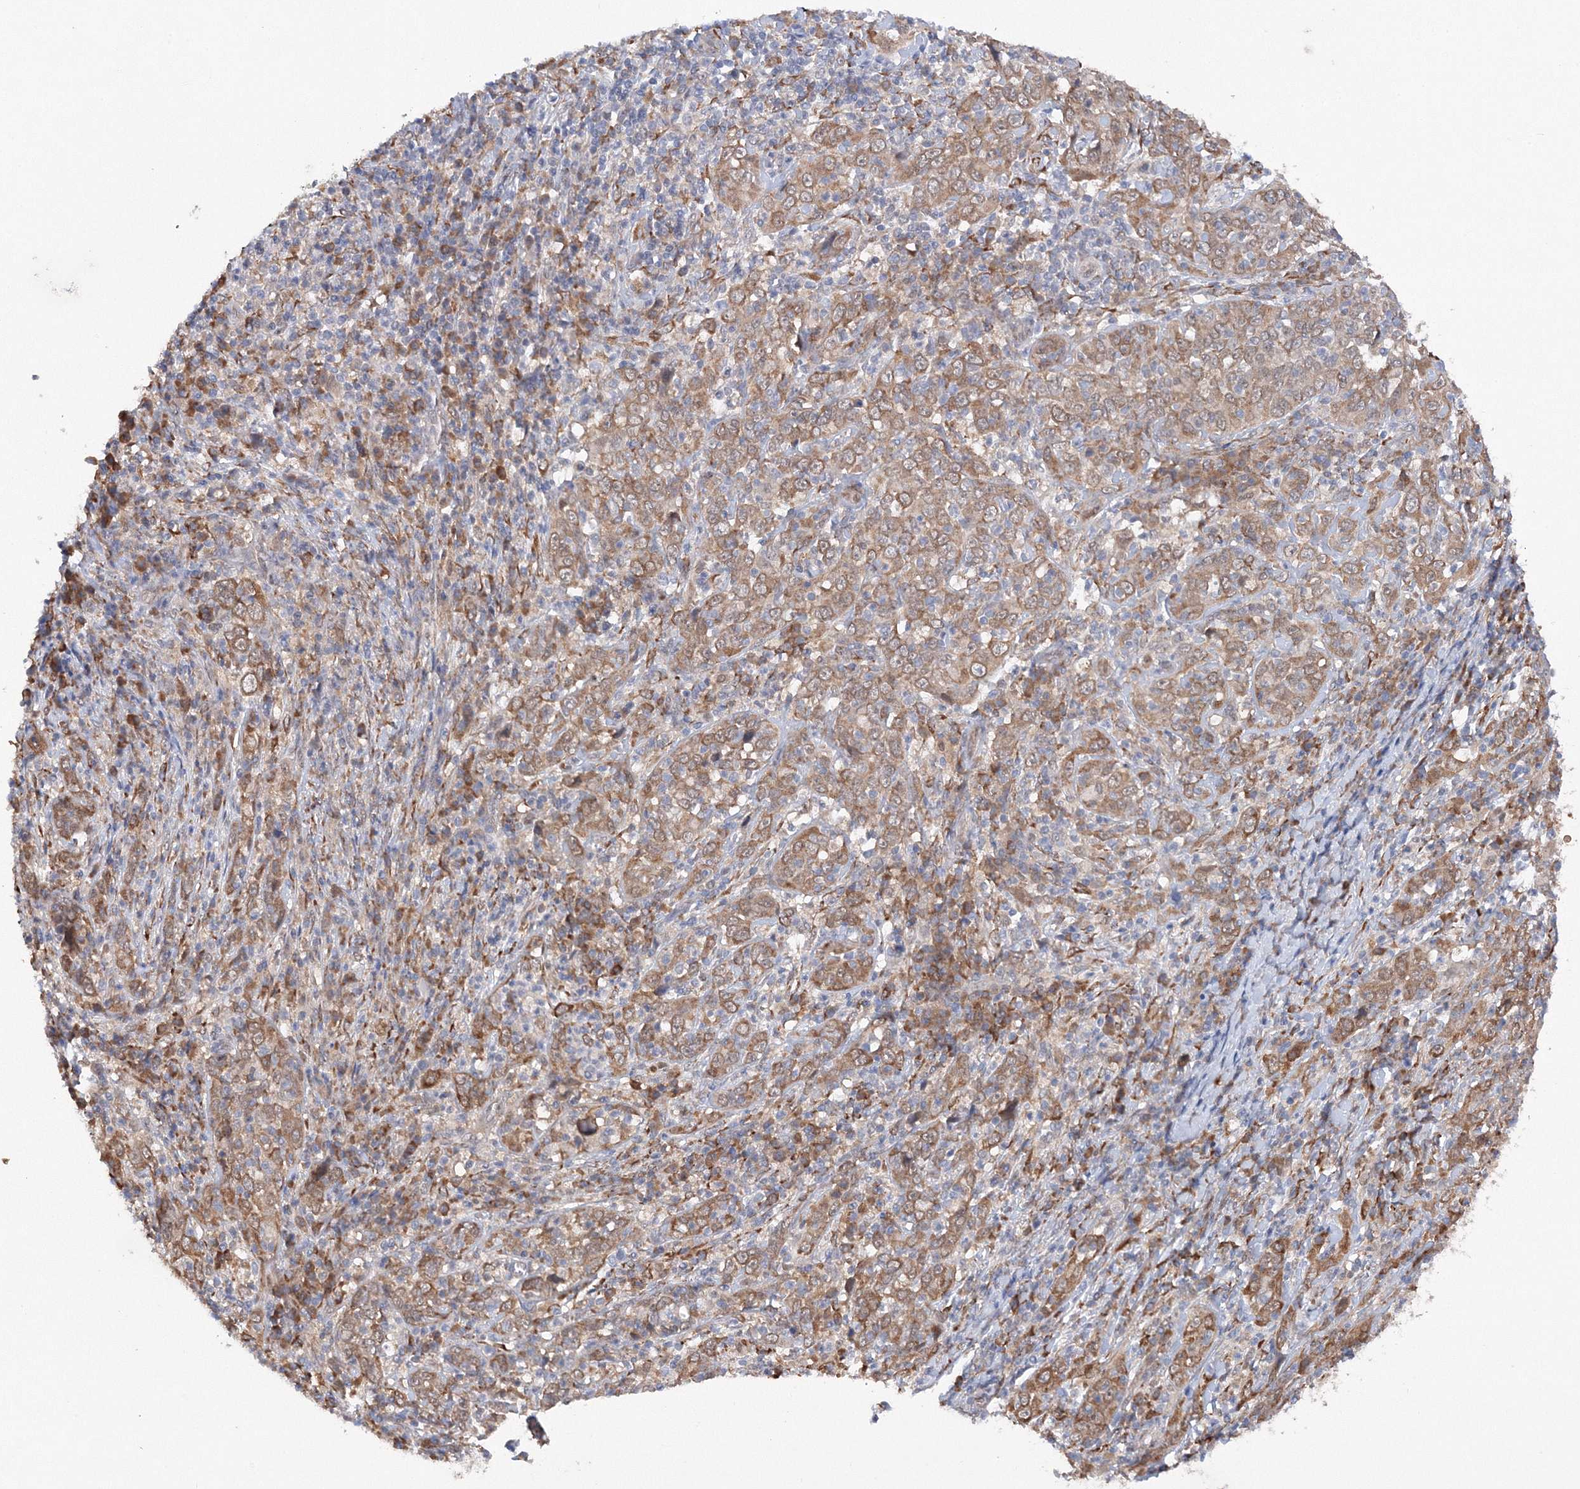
{"staining": {"intensity": "moderate", "quantity": ">75%", "location": "cytoplasmic/membranous"}, "tissue": "cervical cancer", "cell_type": "Tumor cells", "image_type": "cancer", "snomed": [{"axis": "morphology", "description": "Squamous cell carcinoma, NOS"}, {"axis": "topography", "description": "Cervix"}], "caption": "Protein staining of squamous cell carcinoma (cervical) tissue demonstrates moderate cytoplasmic/membranous expression in about >75% of tumor cells. (DAB (3,3'-diaminobenzidine) = brown stain, brightfield microscopy at high magnification).", "gene": "DIS3L2", "patient": {"sex": "female", "age": 46}}